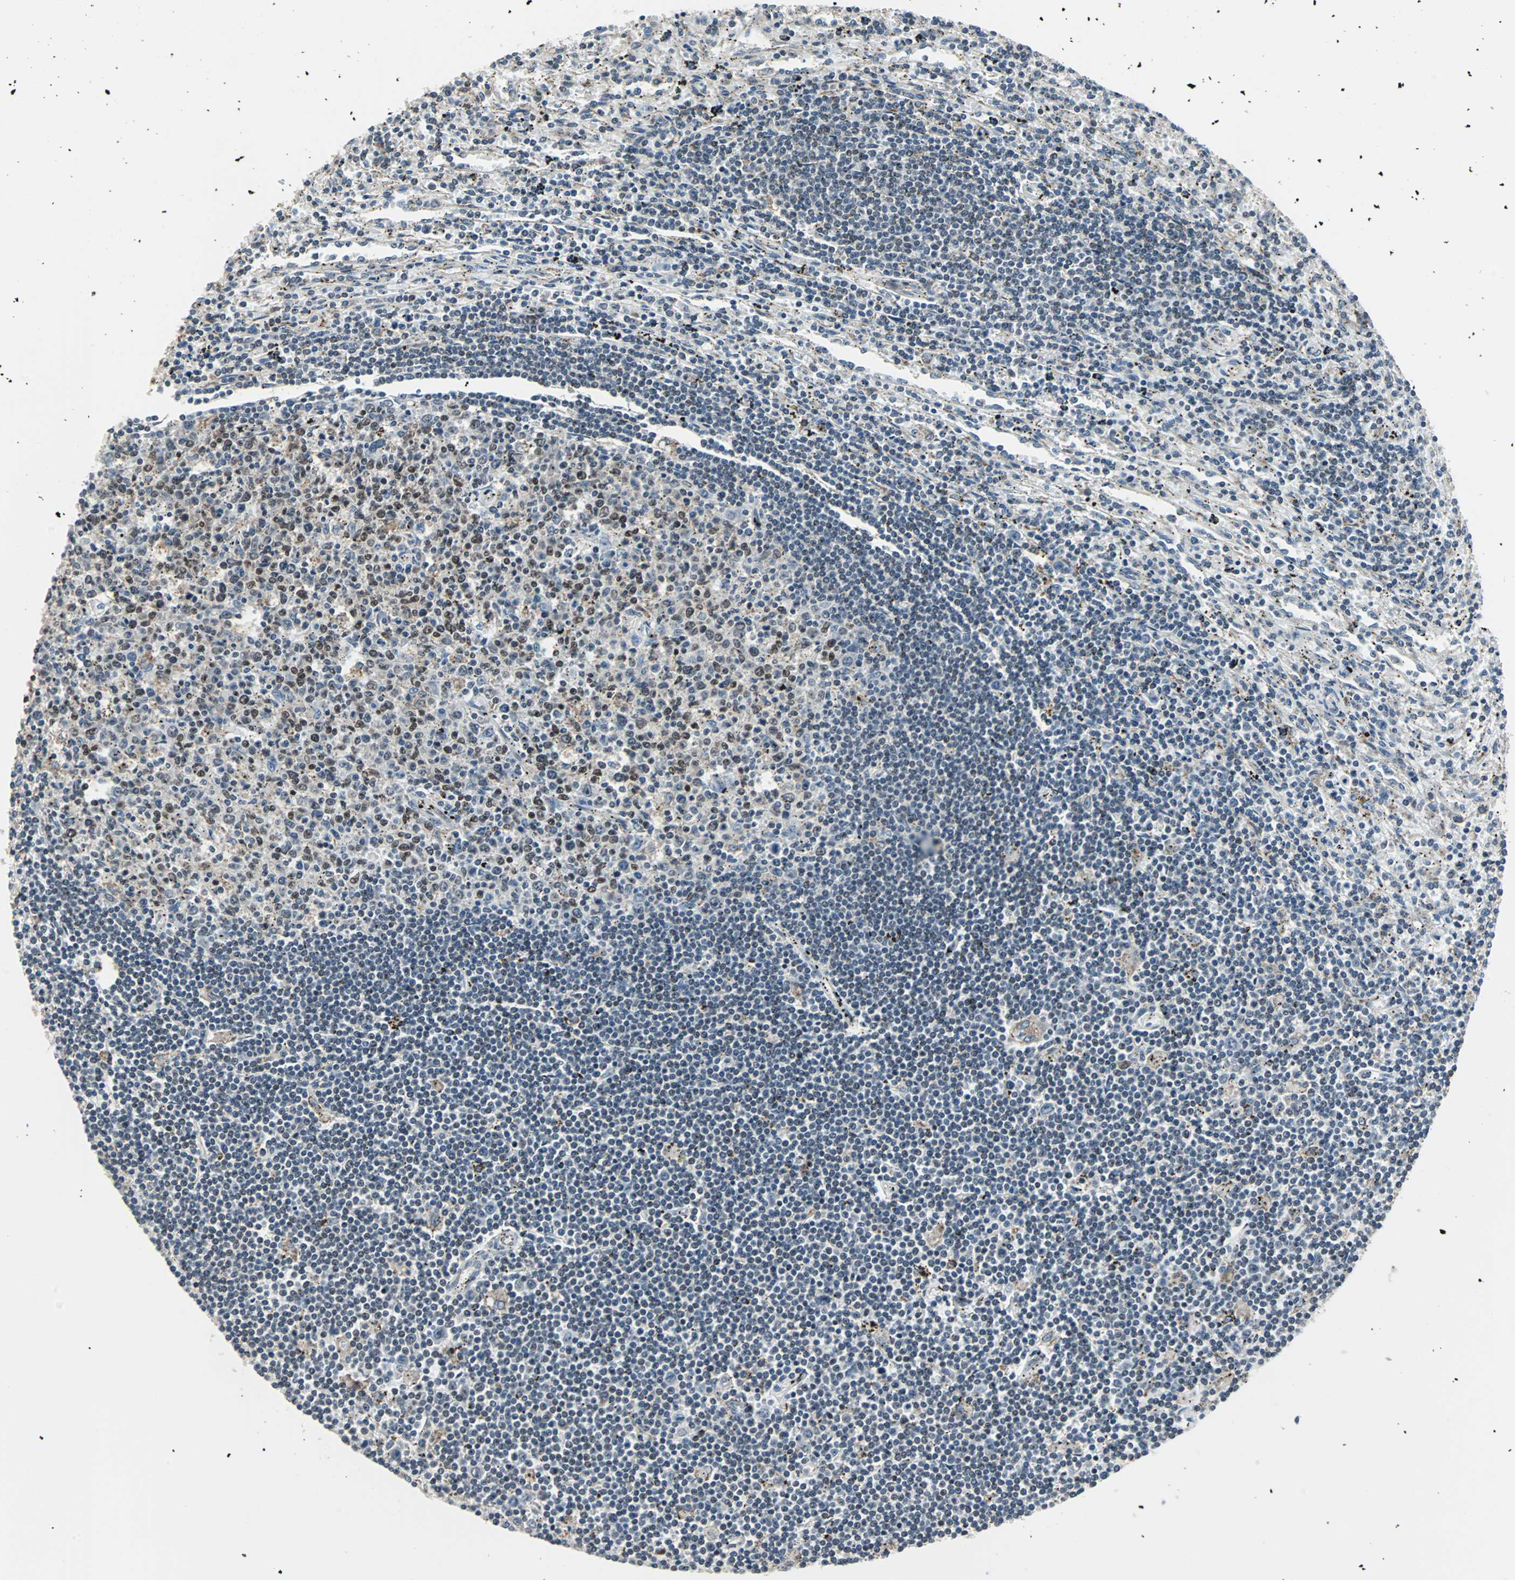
{"staining": {"intensity": "moderate", "quantity": "<25%", "location": "nuclear"}, "tissue": "lymphoma", "cell_type": "Tumor cells", "image_type": "cancer", "snomed": [{"axis": "morphology", "description": "Malignant lymphoma, non-Hodgkin's type, Low grade"}, {"axis": "topography", "description": "Spleen"}], "caption": "Lymphoma was stained to show a protein in brown. There is low levels of moderate nuclear positivity in about <25% of tumor cells. (Brightfield microscopy of DAB IHC at high magnification).", "gene": "TERF2IP", "patient": {"sex": "male", "age": 76}}